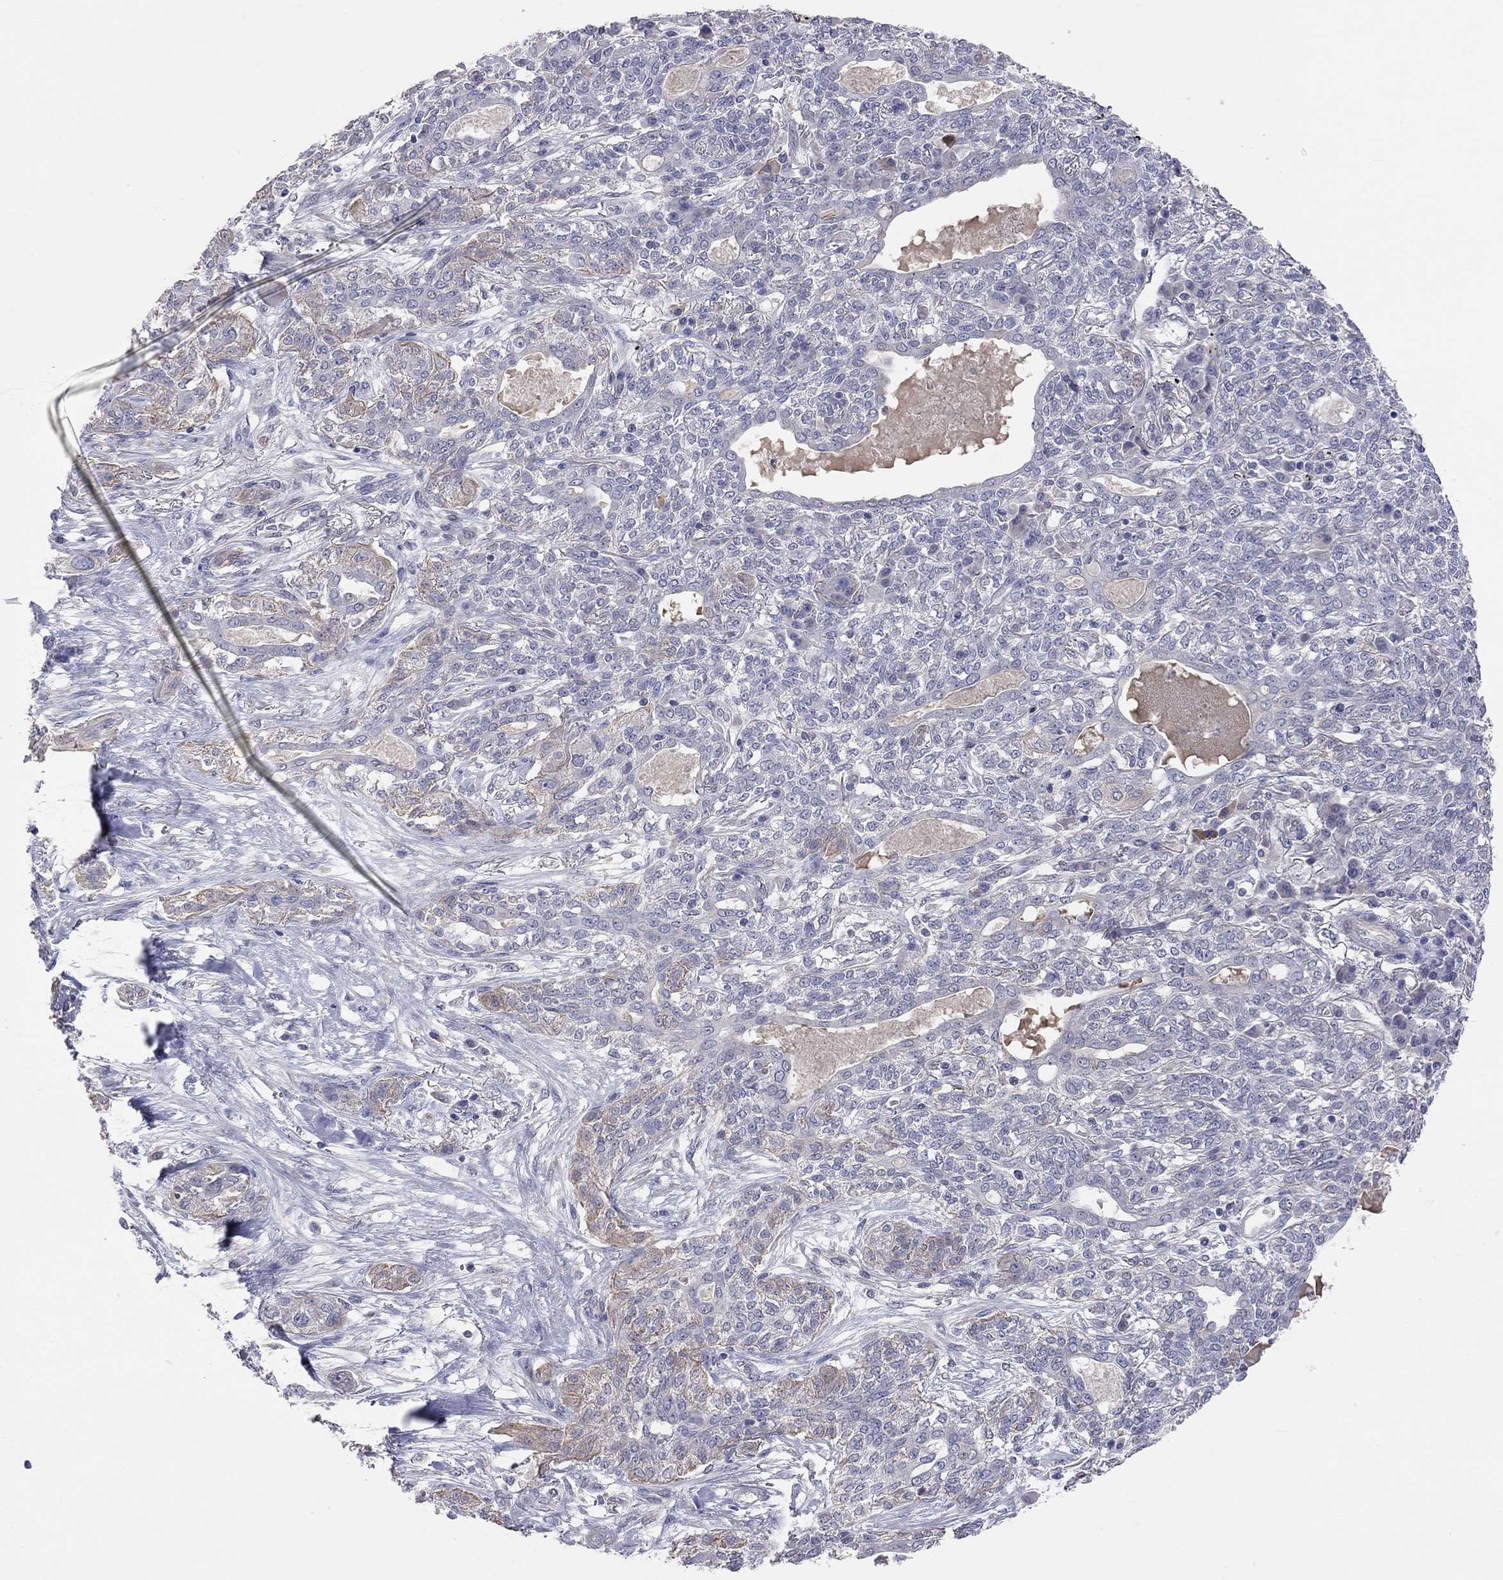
{"staining": {"intensity": "negative", "quantity": "none", "location": "none"}, "tissue": "lung cancer", "cell_type": "Tumor cells", "image_type": "cancer", "snomed": [{"axis": "morphology", "description": "Squamous cell carcinoma, NOS"}, {"axis": "topography", "description": "Lung"}], "caption": "Human lung cancer stained for a protein using immunohistochemistry (IHC) shows no expression in tumor cells.", "gene": "KCNB1", "patient": {"sex": "female", "age": 70}}